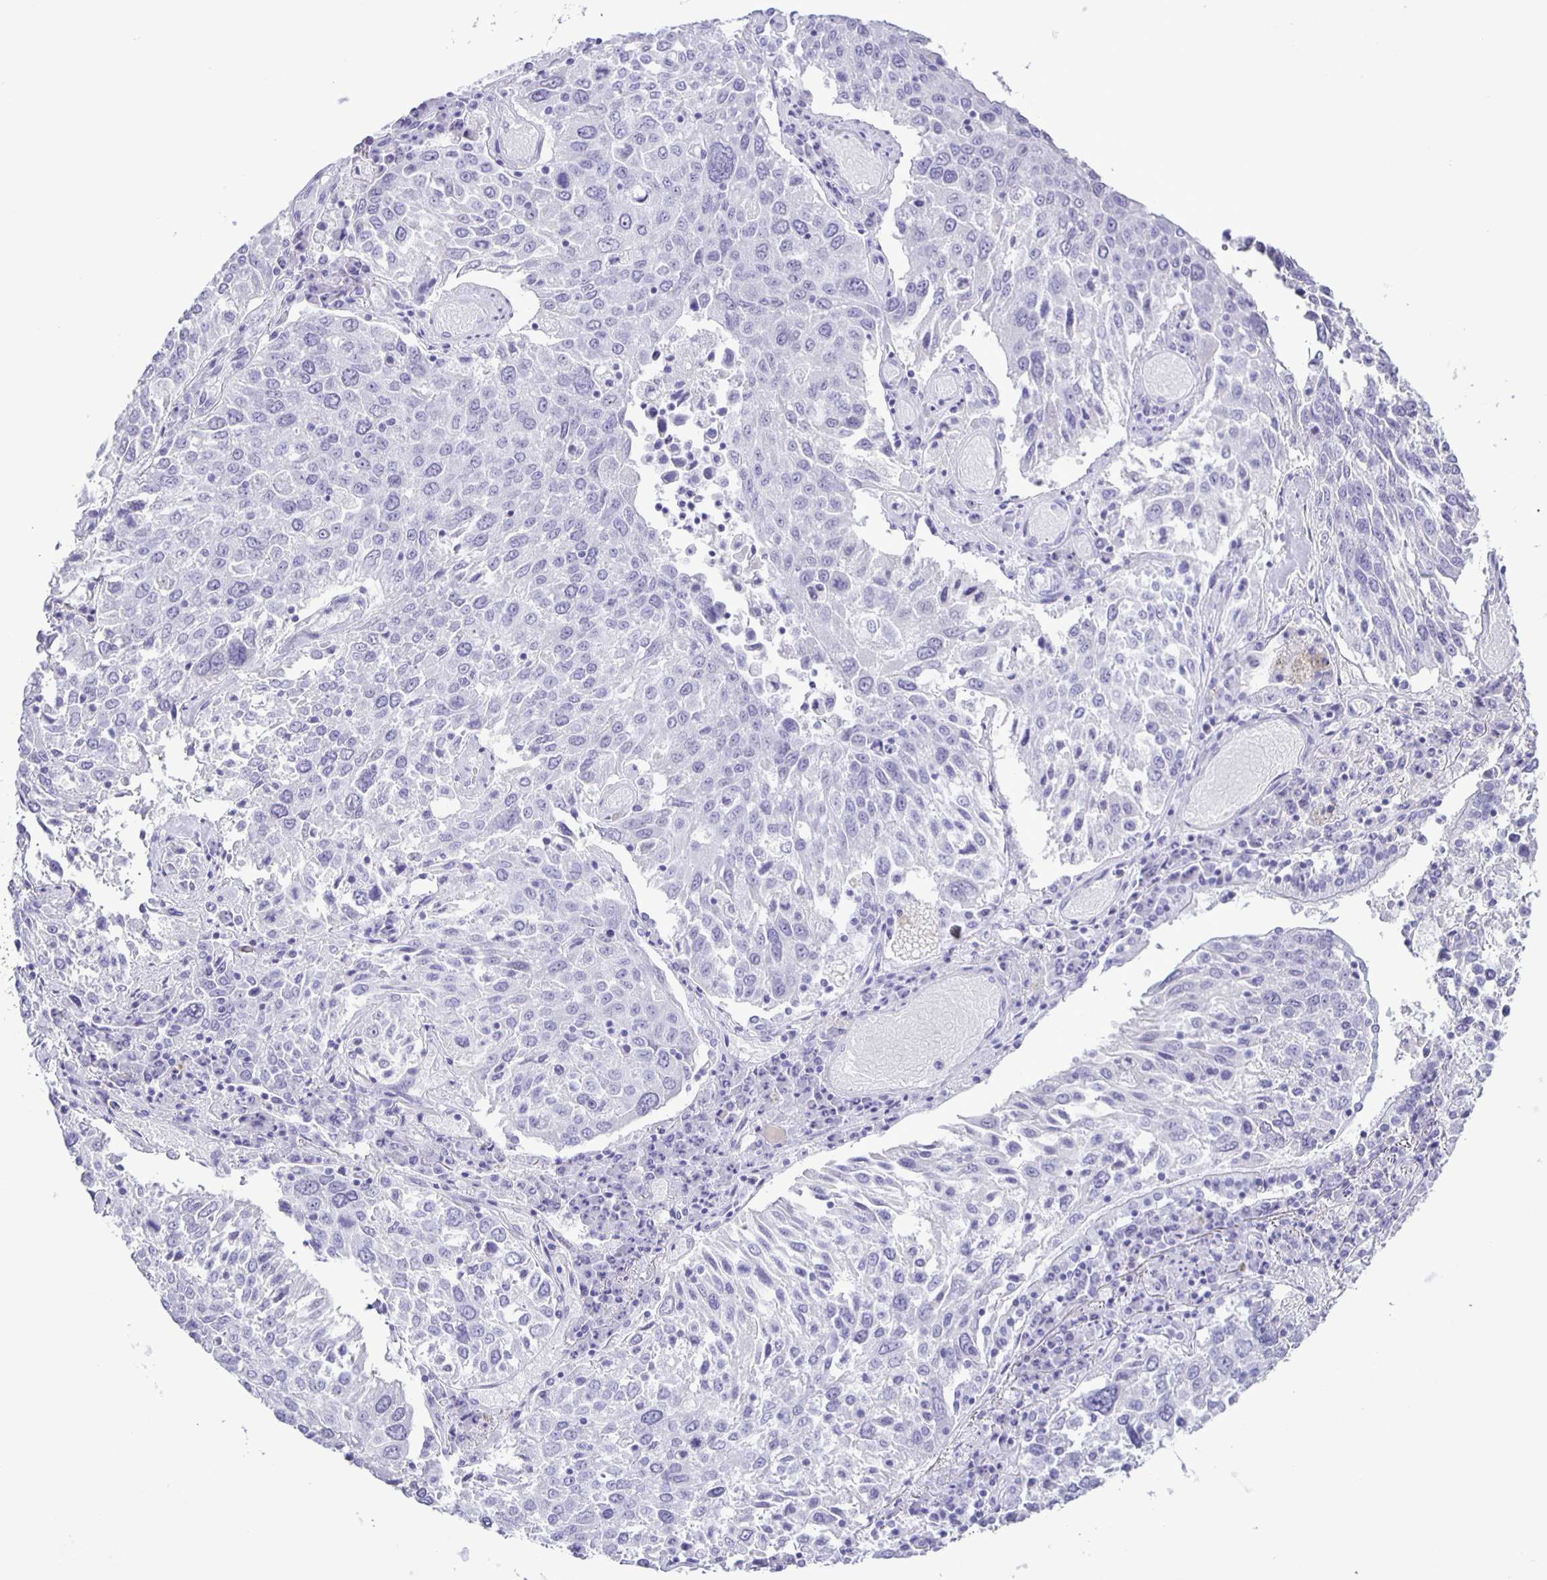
{"staining": {"intensity": "negative", "quantity": "none", "location": "none"}, "tissue": "lung cancer", "cell_type": "Tumor cells", "image_type": "cancer", "snomed": [{"axis": "morphology", "description": "Squamous cell carcinoma, NOS"}, {"axis": "topography", "description": "Lung"}], "caption": "IHC micrograph of neoplastic tissue: lung squamous cell carcinoma stained with DAB reveals no significant protein positivity in tumor cells.", "gene": "EZHIP", "patient": {"sex": "male", "age": 65}}